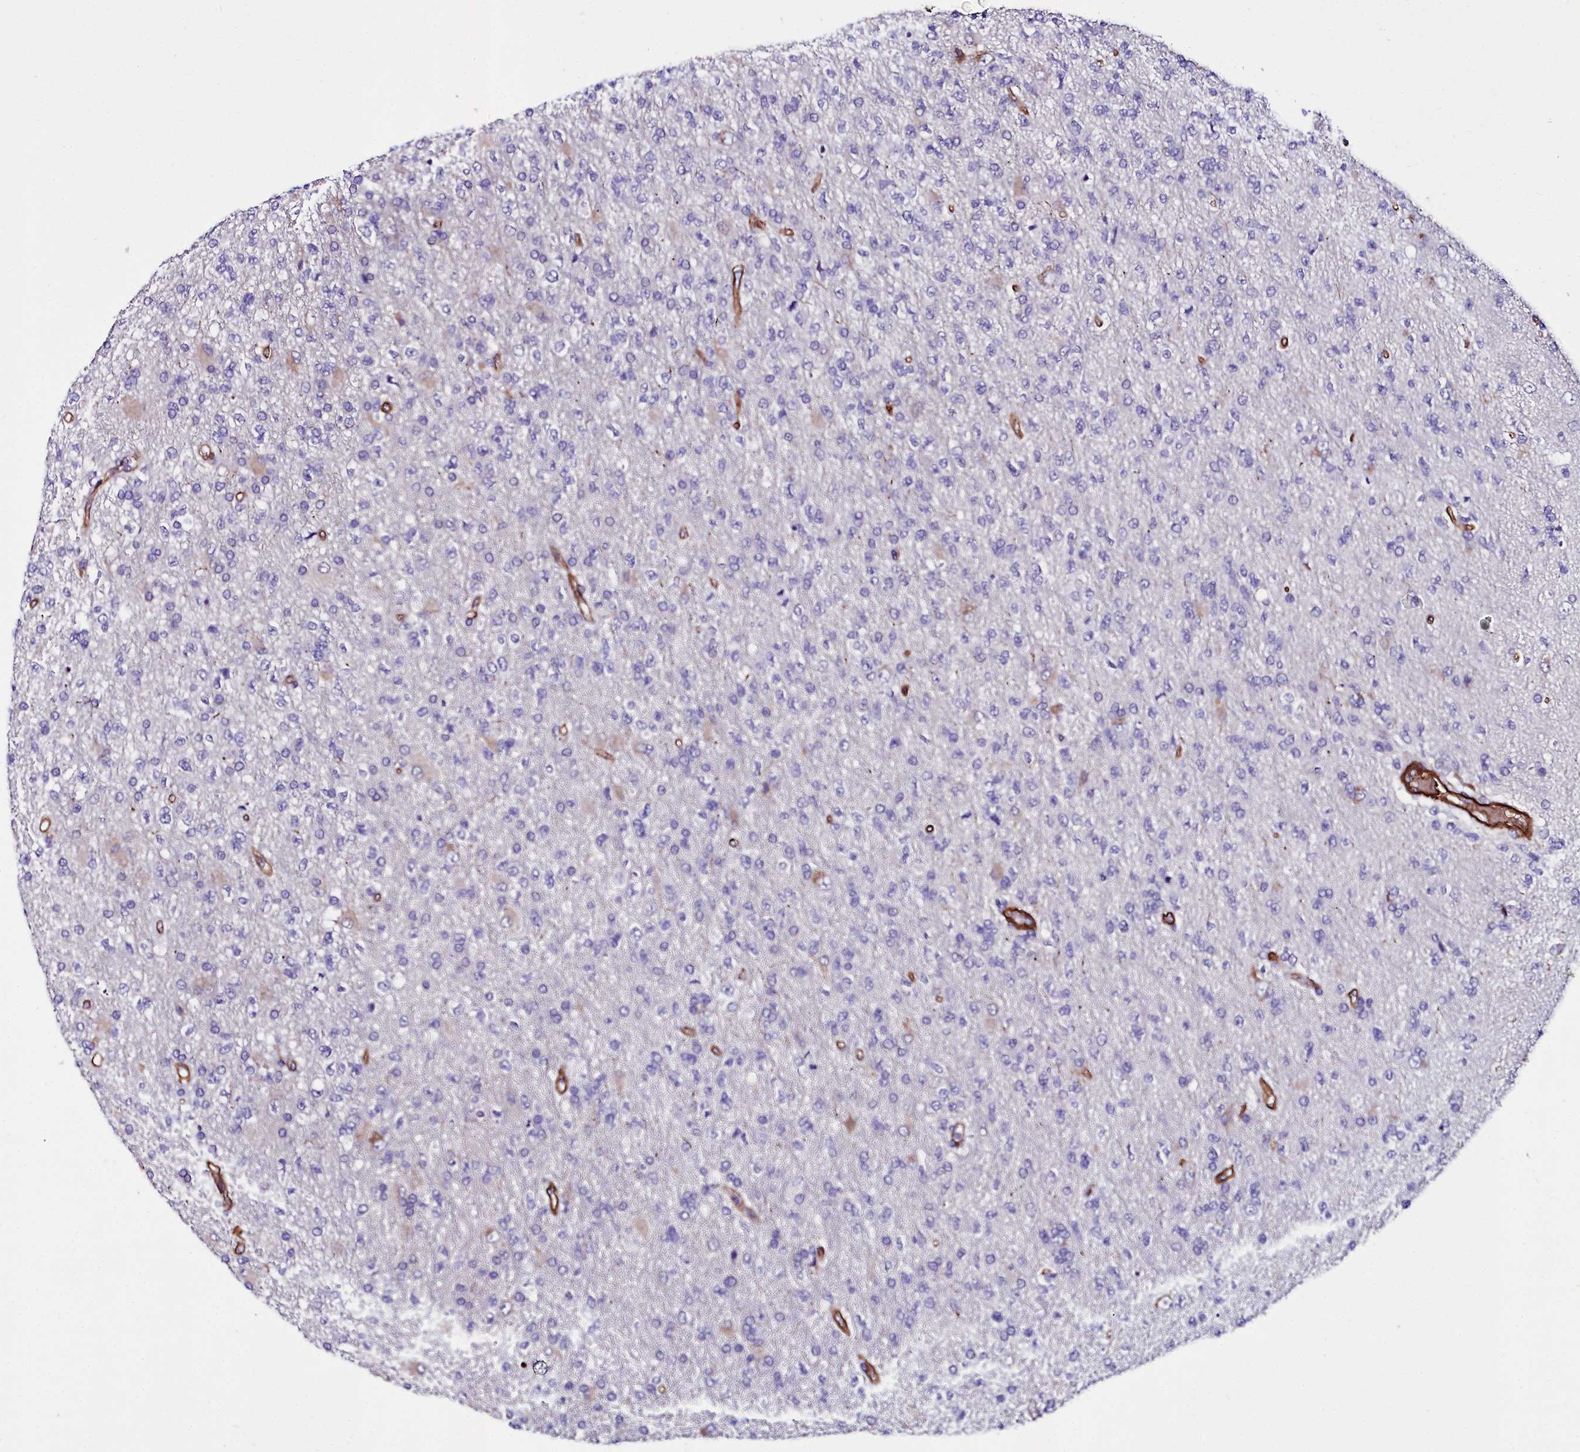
{"staining": {"intensity": "negative", "quantity": "none", "location": "none"}, "tissue": "glioma", "cell_type": "Tumor cells", "image_type": "cancer", "snomed": [{"axis": "morphology", "description": "Glioma, malignant, High grade"}, {"axis": "topography", "description": "Brain"}], "caption": "IHC of malignant high-grade glioma shows no positivity in tumor cells.", "gene": "CYP4F11", "patient": {"sex": "male", "age": 56}}